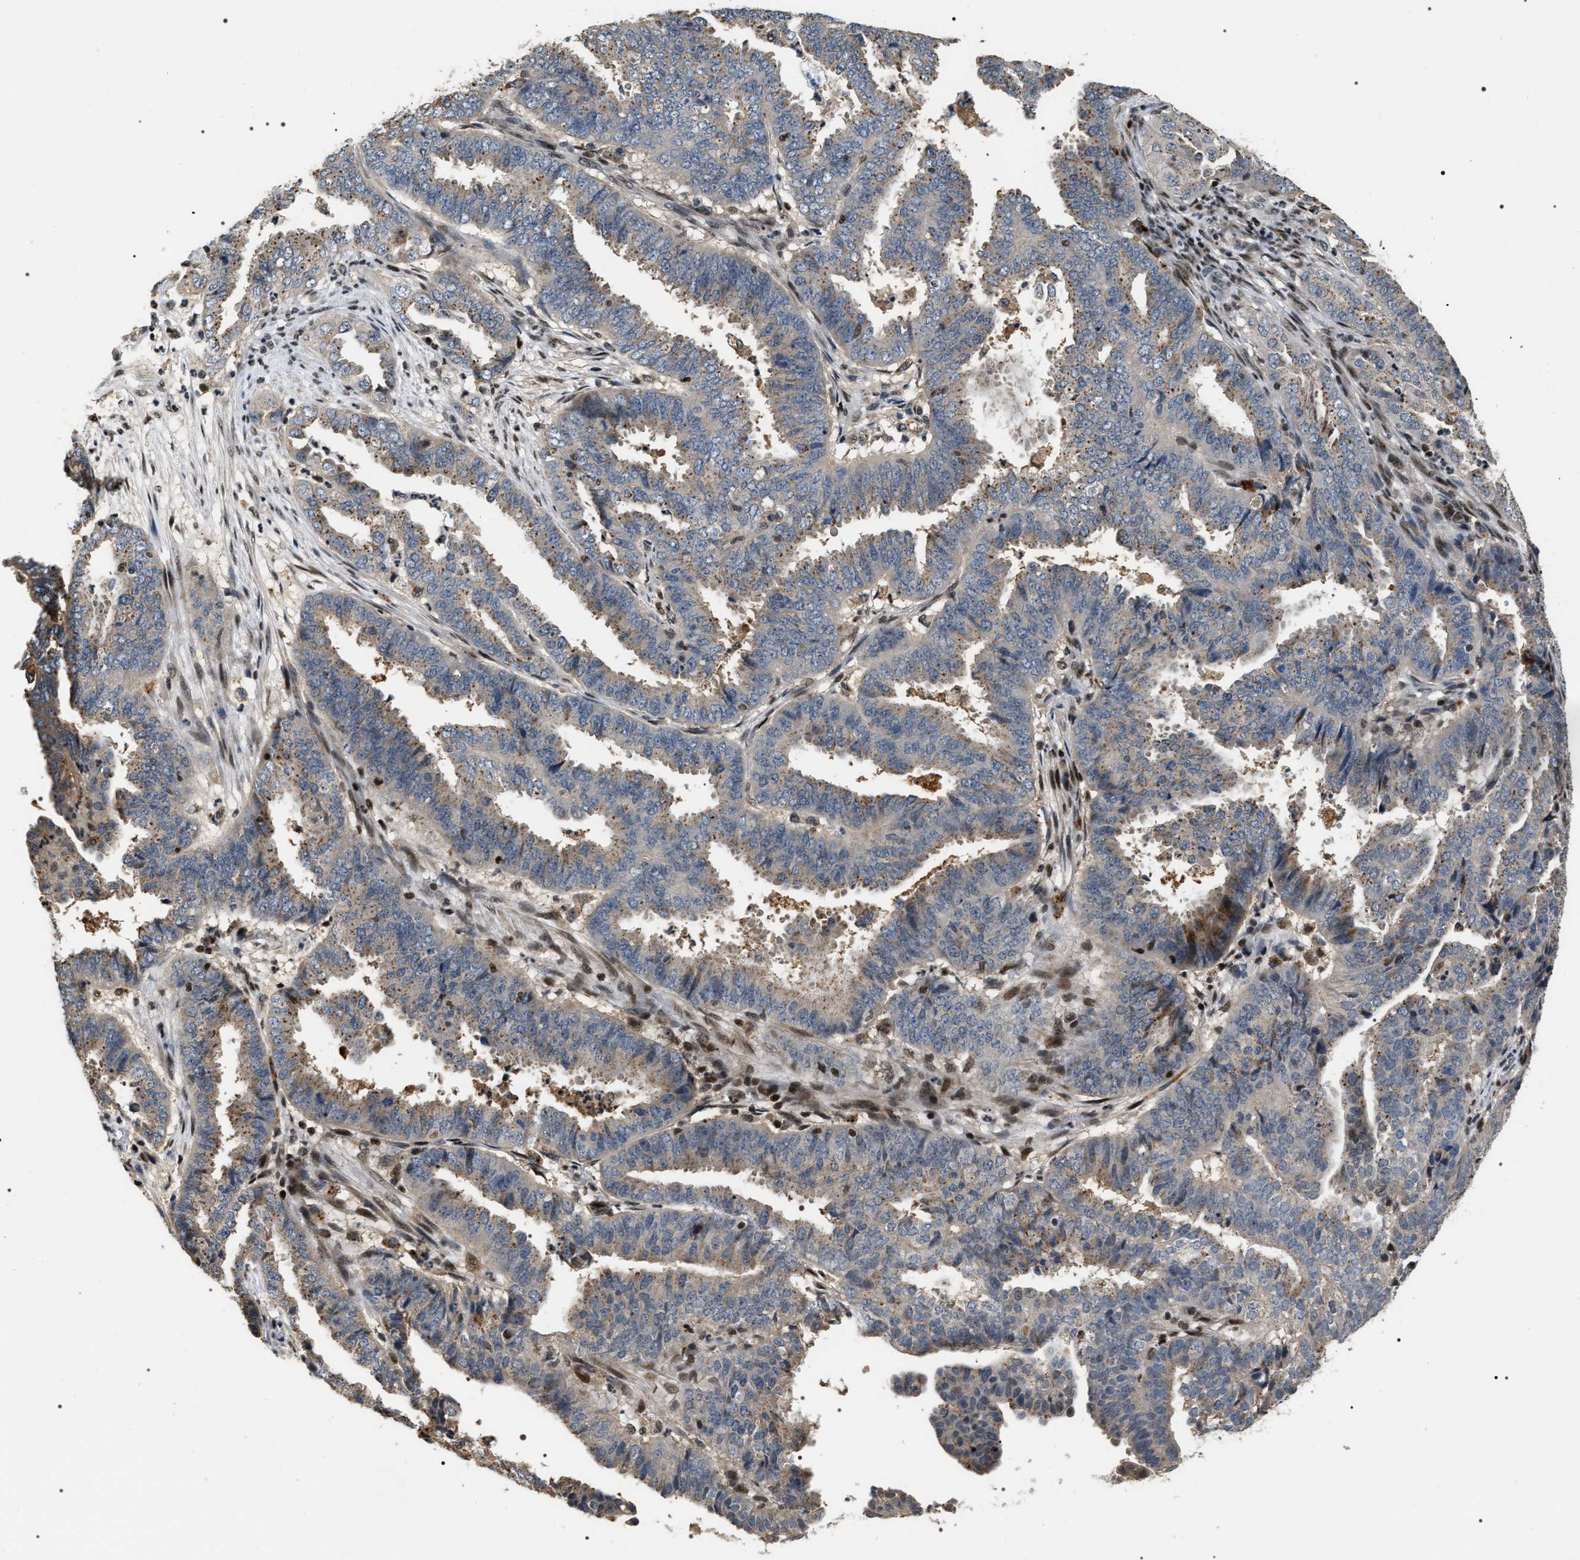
{"staining": {"intensity": "moderate", "quantity": "<25%", "location": "nuclear"}, "tissue": "endometrial cancer", "cell_type": "Tumor cells", "image_type": "cancer", "snomed": [{"axis": "morphology", "description": "Adenocarcinoma, NOS"}, {"axis": "topography", "description": "Endometrium"}], "caption": "This is an image of immunohistochemistry (IHC) staining of adenocarcinoma (endometrial), which shows moderate positivity in the nuclear of tumor cells.", "gene": "C7orf25", "patient": {"sex": "female", "age": 51}}